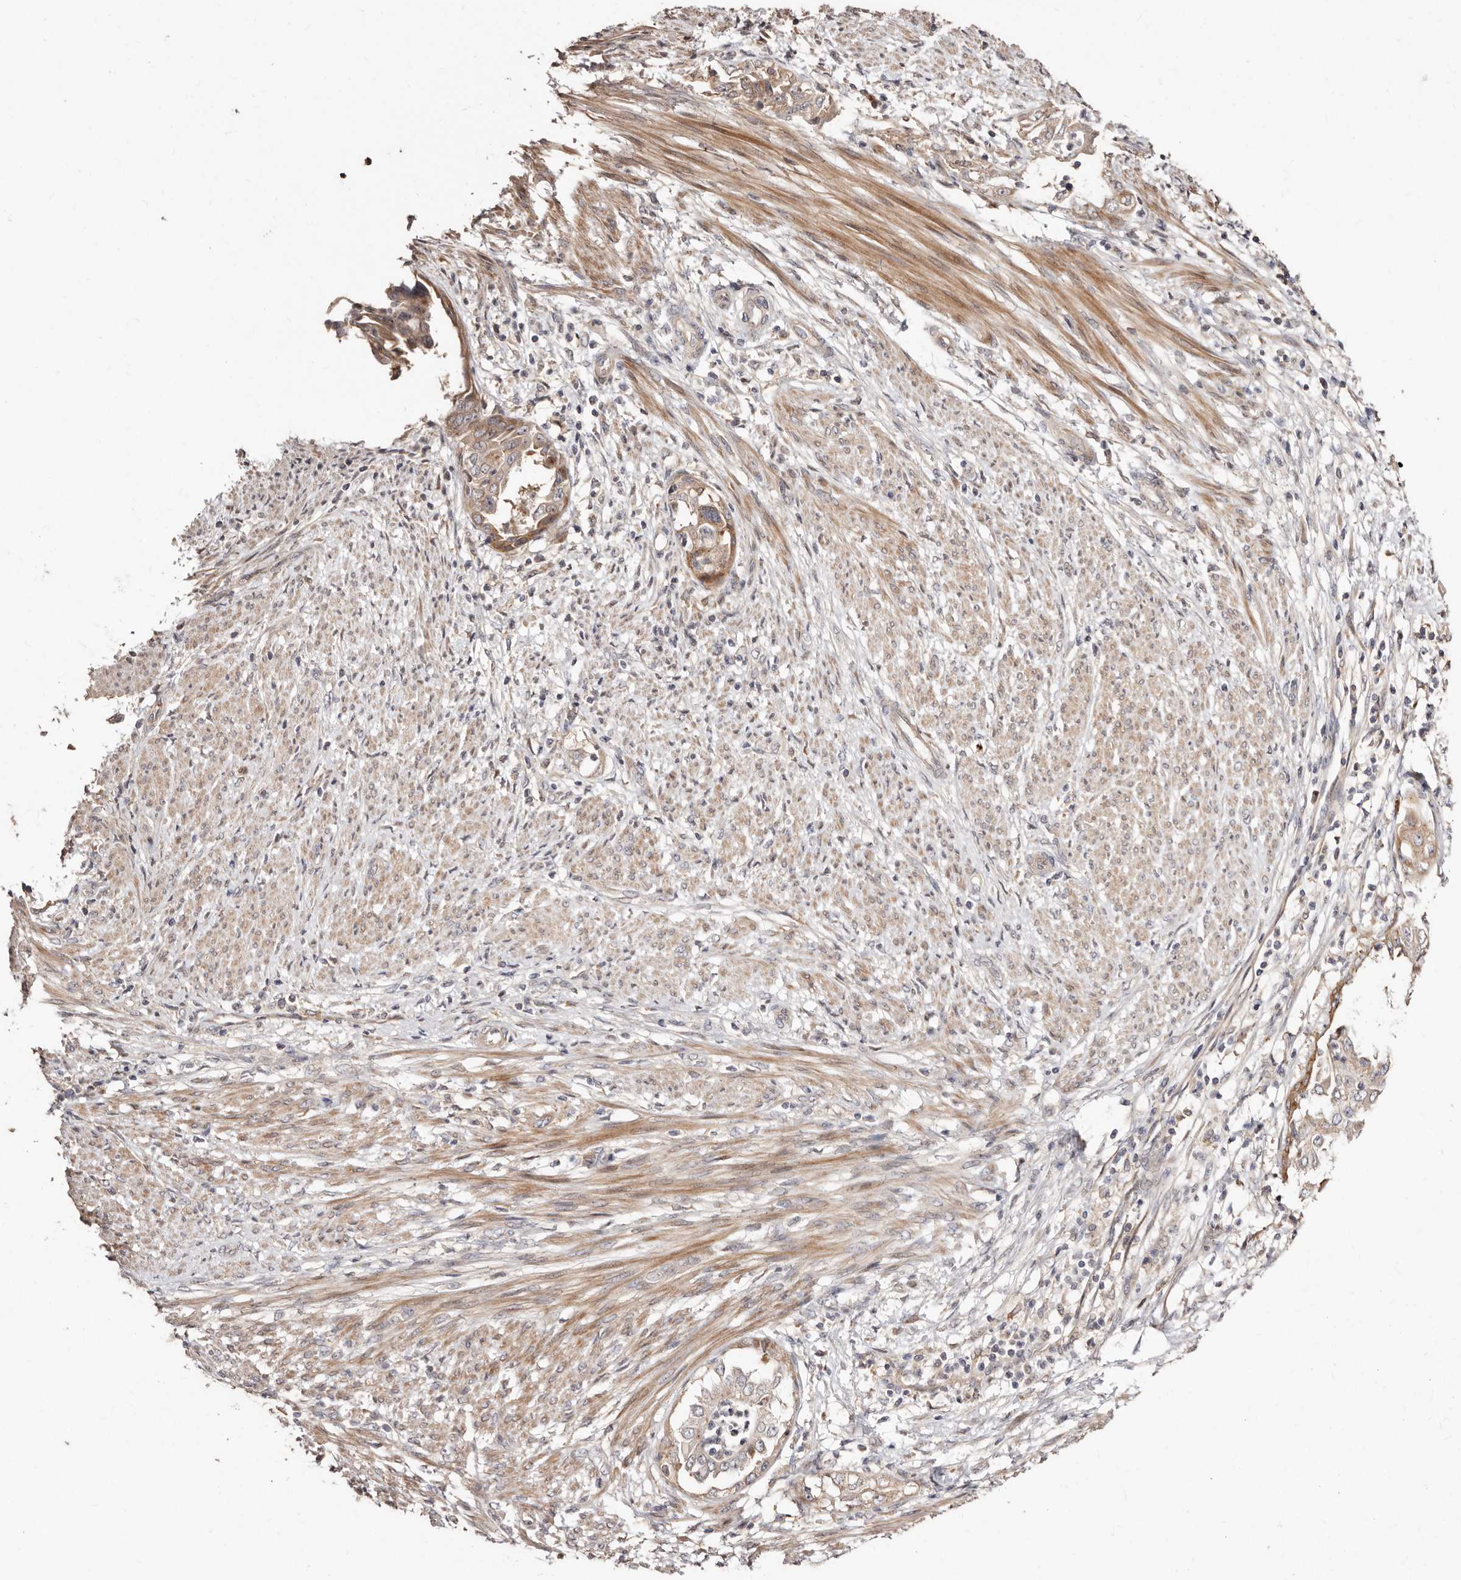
{"staining": {"intensity": "weak", "quantity": ">75%", "location": "cytoplasmic/membranous"}, "tissue": "endometrial cancer", "cell_type": "Tumor cells", "image_type": "cancer", "snomed": [{"axis": "morphology", "description": "Adenocarcinoma, NOS"}, {"axis": "topography", "description": "Endometrium"}], "caption": "A photomicrograph of human endometrial adenocarcinoma stained for a protein reveals weak cytoplasmic/membranous brown staining in tumor cells.", "gene": "APOL6", "patient": {"sex": "female", "age": 85}}